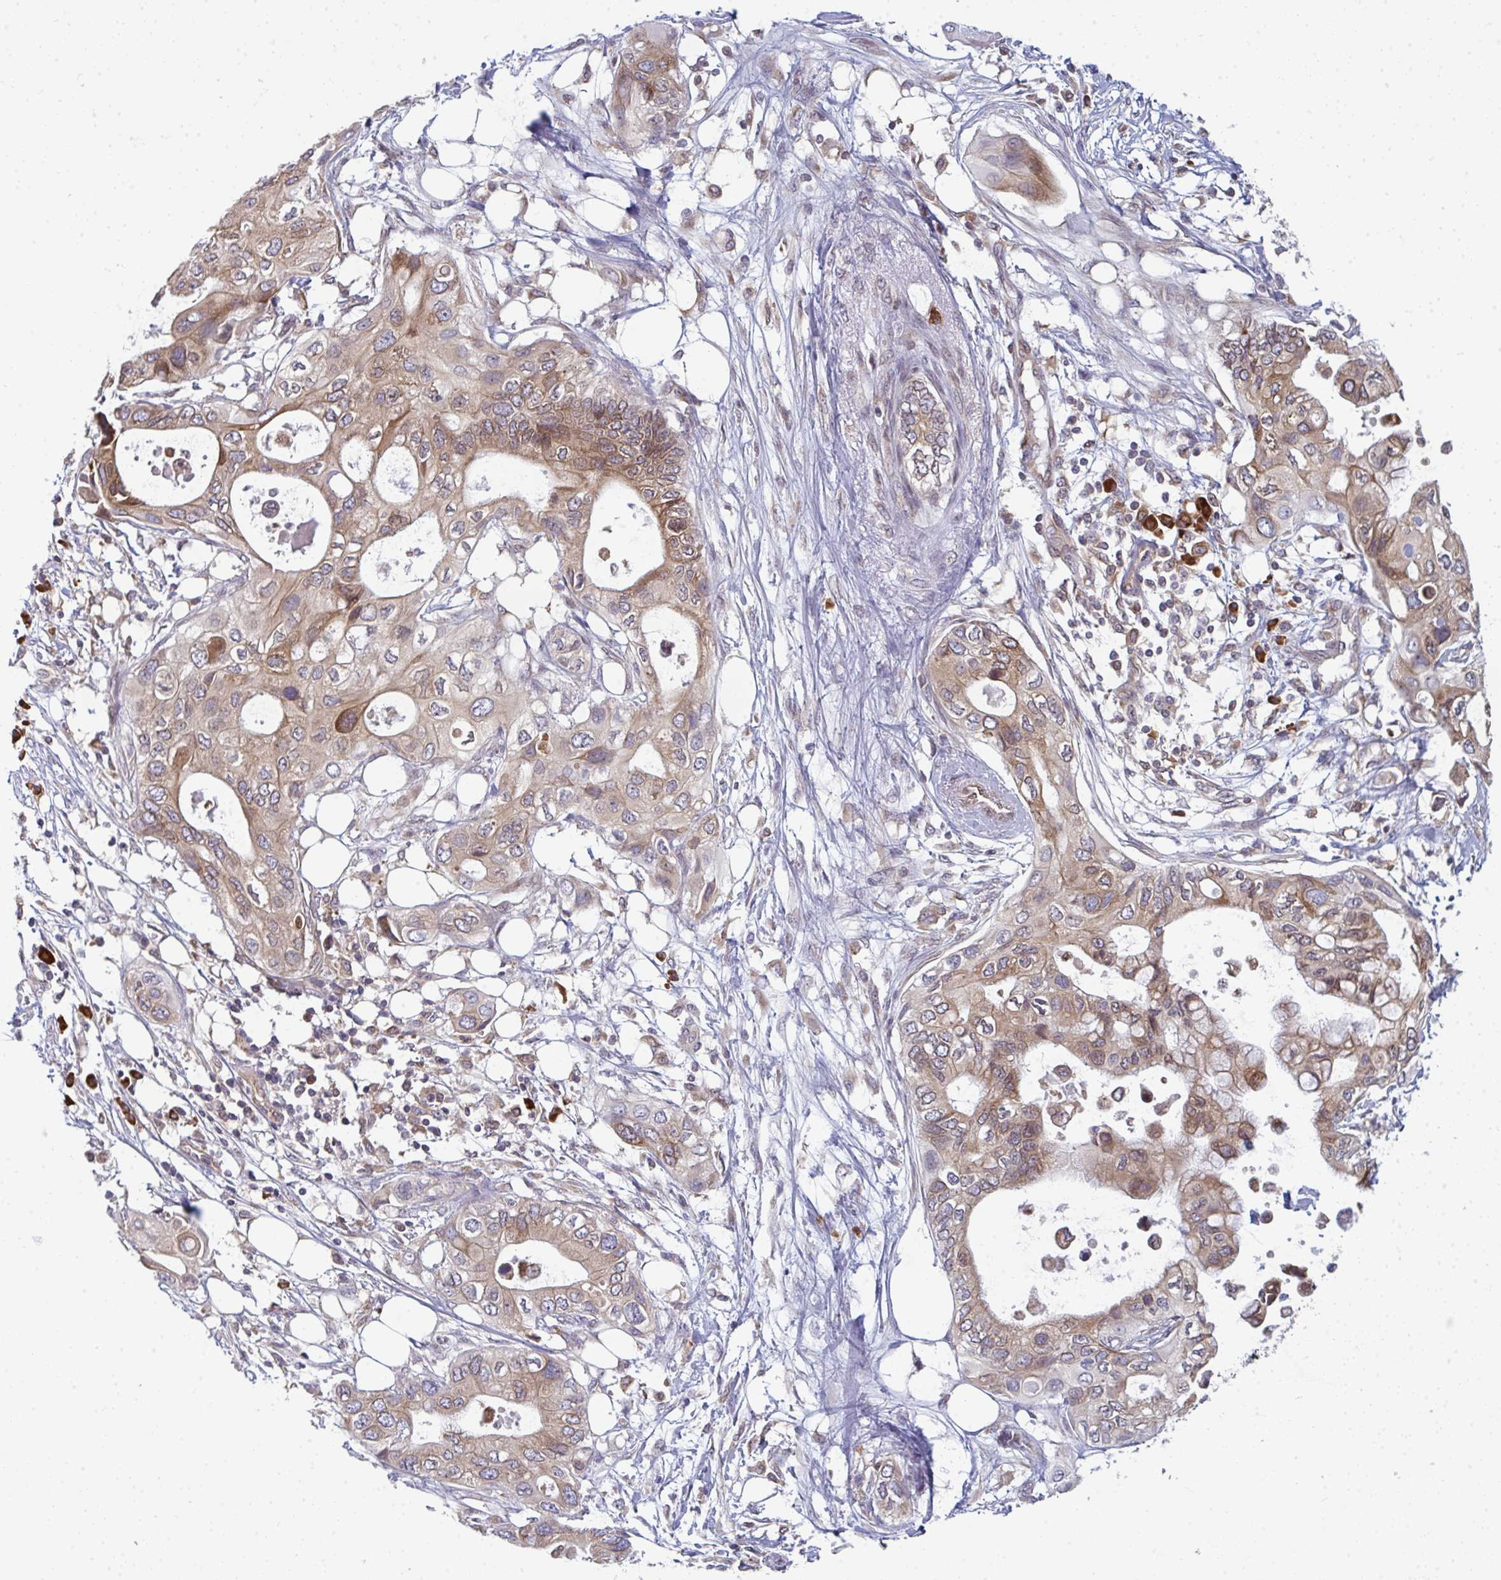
{"staining": {"intensity": "weak", "quantity": ">75%", "location": "cytoplasmic/membranous"}, "tissue": "pancreatic cancer", "cell_type": "Tumor cells", "image_type": "cancer", "snomed": [{"axis": "morphology", "description": "Adenocarcinoma, NOS"}, {"axis": "topography", "description": "Pancreas"}], "caption": "This is an image of immunohistochemistry staining of pancreatic adenocarcinoma, which shows weak expression in the cytoplasmic/membranous of tumor cells.", "gene": "LYSMD4", "patient": {"sex": "female", "age": 63}}